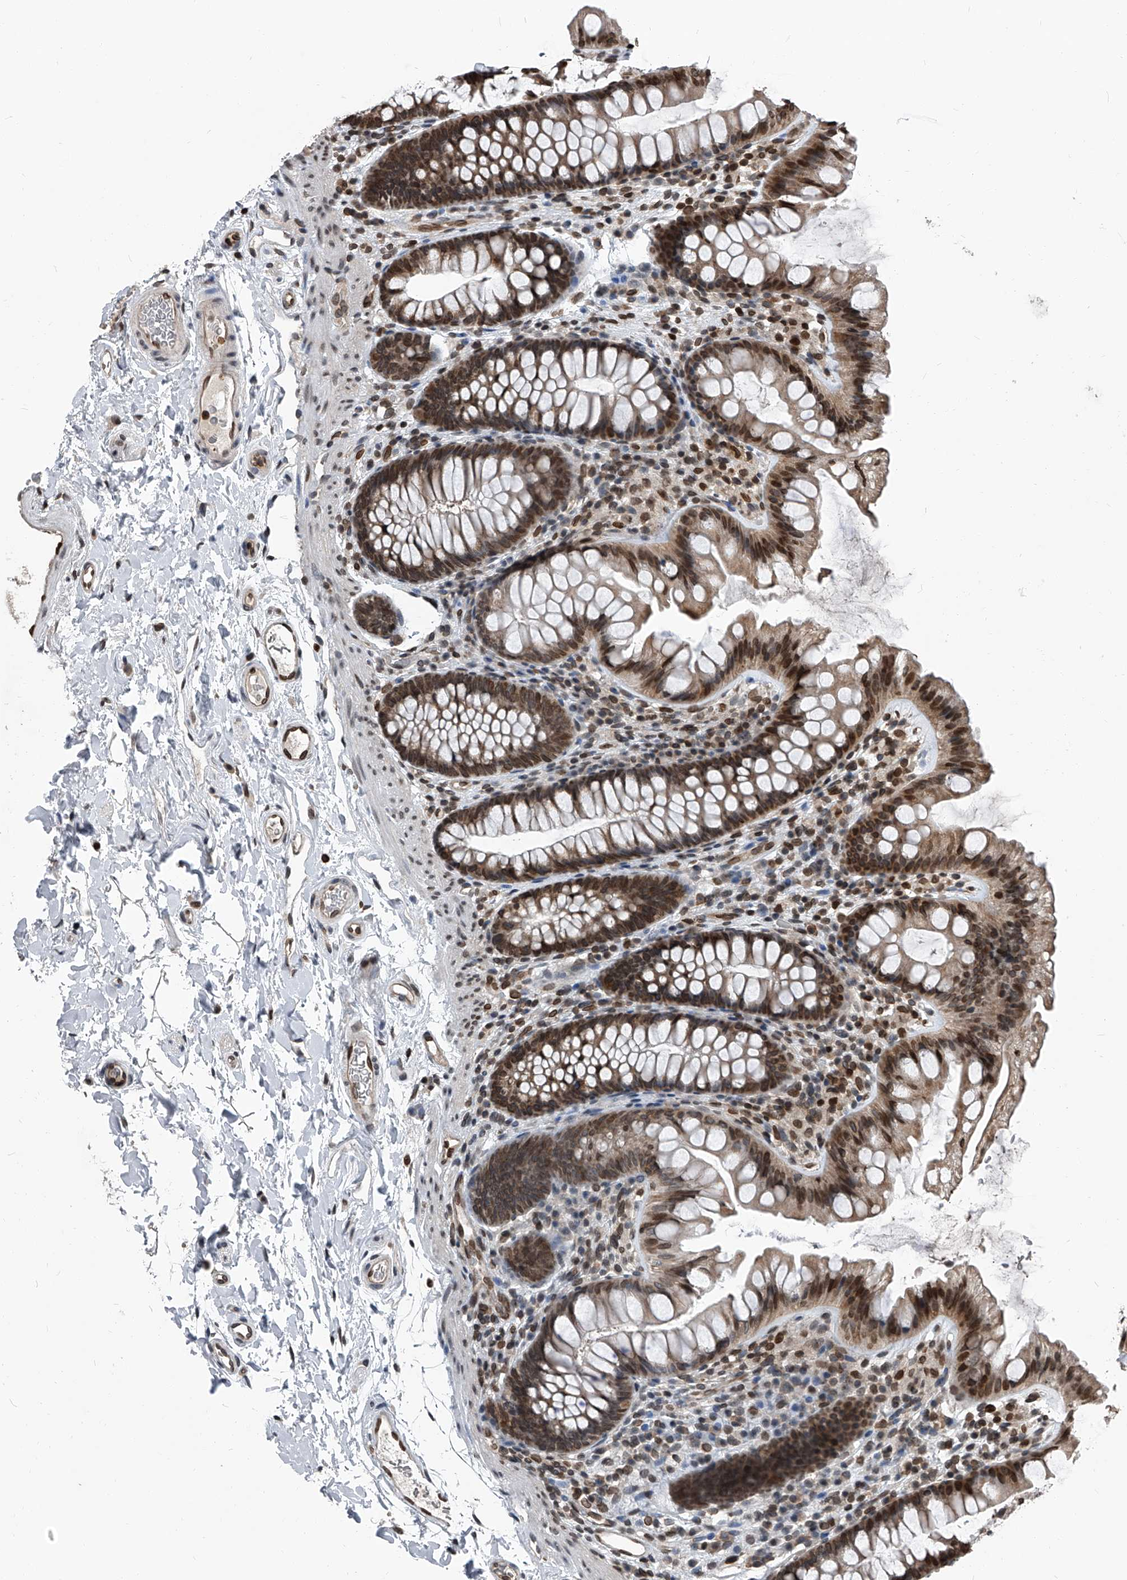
{"staining": {"intensity": "strong", "quantity": ">75%", "location": "cytoplasmic/membranous,nuclear"}, "tissue": "colon", "cell_type": "Endothelial cells", "image_type": "normal", "snomed": [{"axis": "morphology", "description": "Normal tissue, NOS"}, {"axis": "topography", "description": "Colon"}], "caption": "This micrograph displays immunohistochemistry staining of unremarkable human colon, with high strong cytoplasmic/membranous,nuclear positivity in about >75% of endothelial cells.", "gene": "PHF20", "patient": {"sex": "female", "age": 62}}